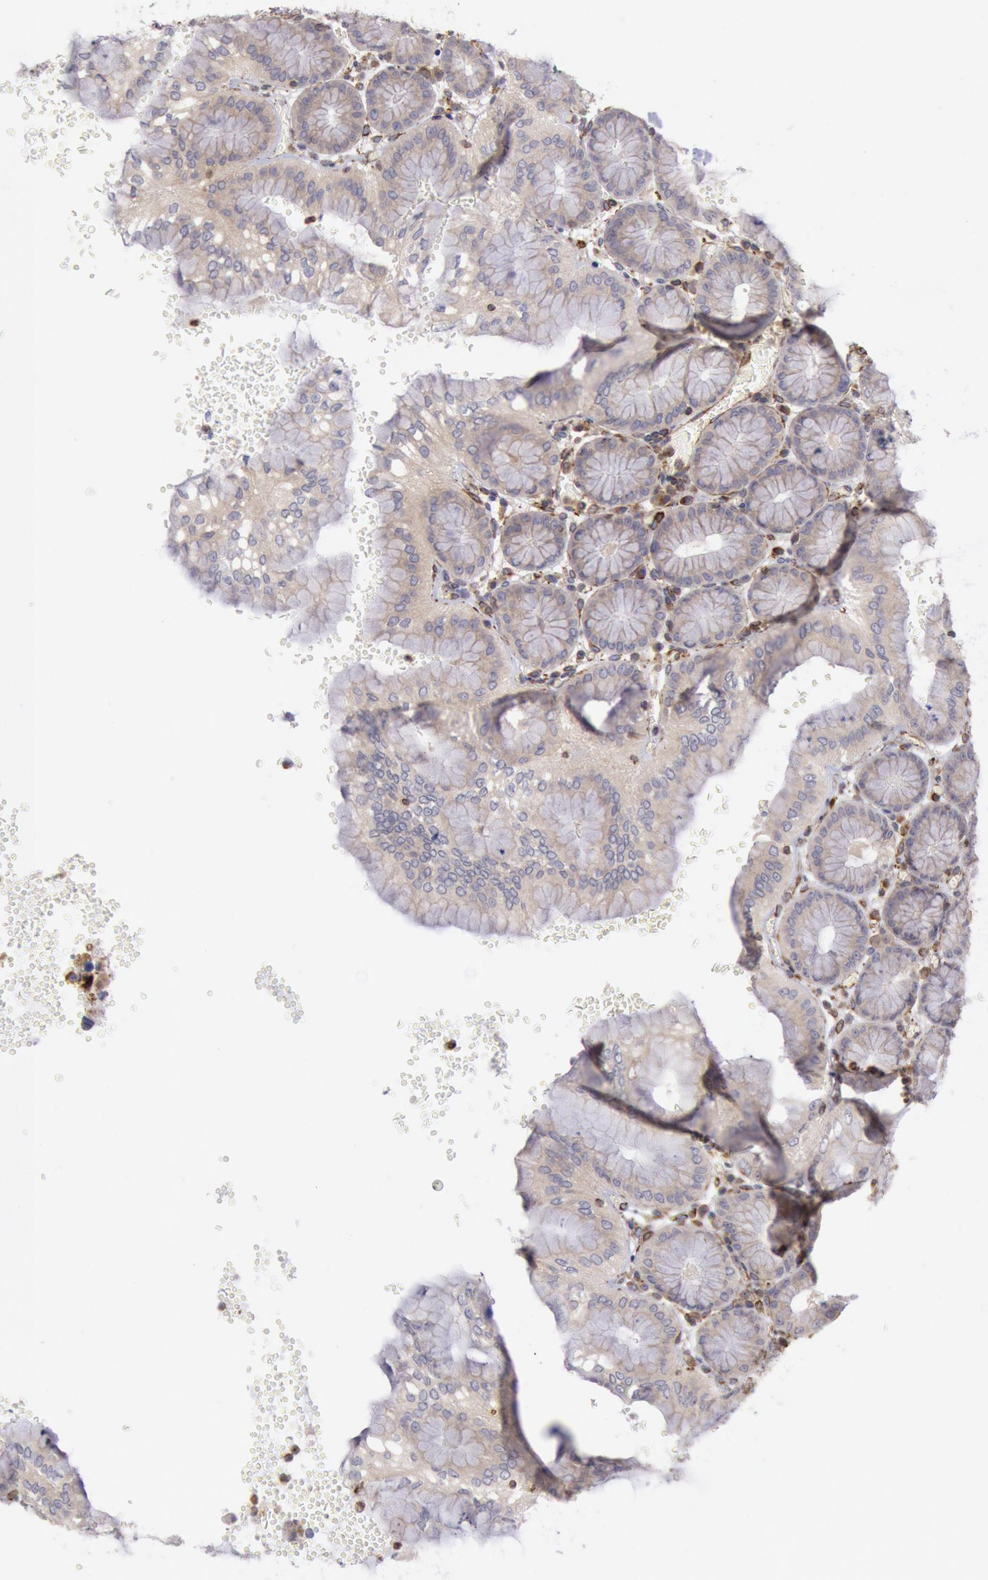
{"staining": {"intensity": "weak", "quantity": ">75%", "location": "cytoplasmic/membranous"}, "tissue": "stomach", "cell_type": "Glandular cells", "image_type": "normal", "snomed": [{"axis": "morphology", "description": "Normal tissue, NOS"}, {"axis": "topography", "description": "Stomach, upper"}, {"axis": "topography", "description": "Stomach"}], "caption": "An image of stomach stained for a protein exhibits weak cytoplasmic/membranous brown staining in glandular cells. The protein of interest is stained brown, and the nuclei are stained in blue (DAB (3,3'-diaminobenzidine) IHC with brightfield microscopy, high magnification).", "gene": "RNF139", "patient": {"sex": "male", "age": 76}}